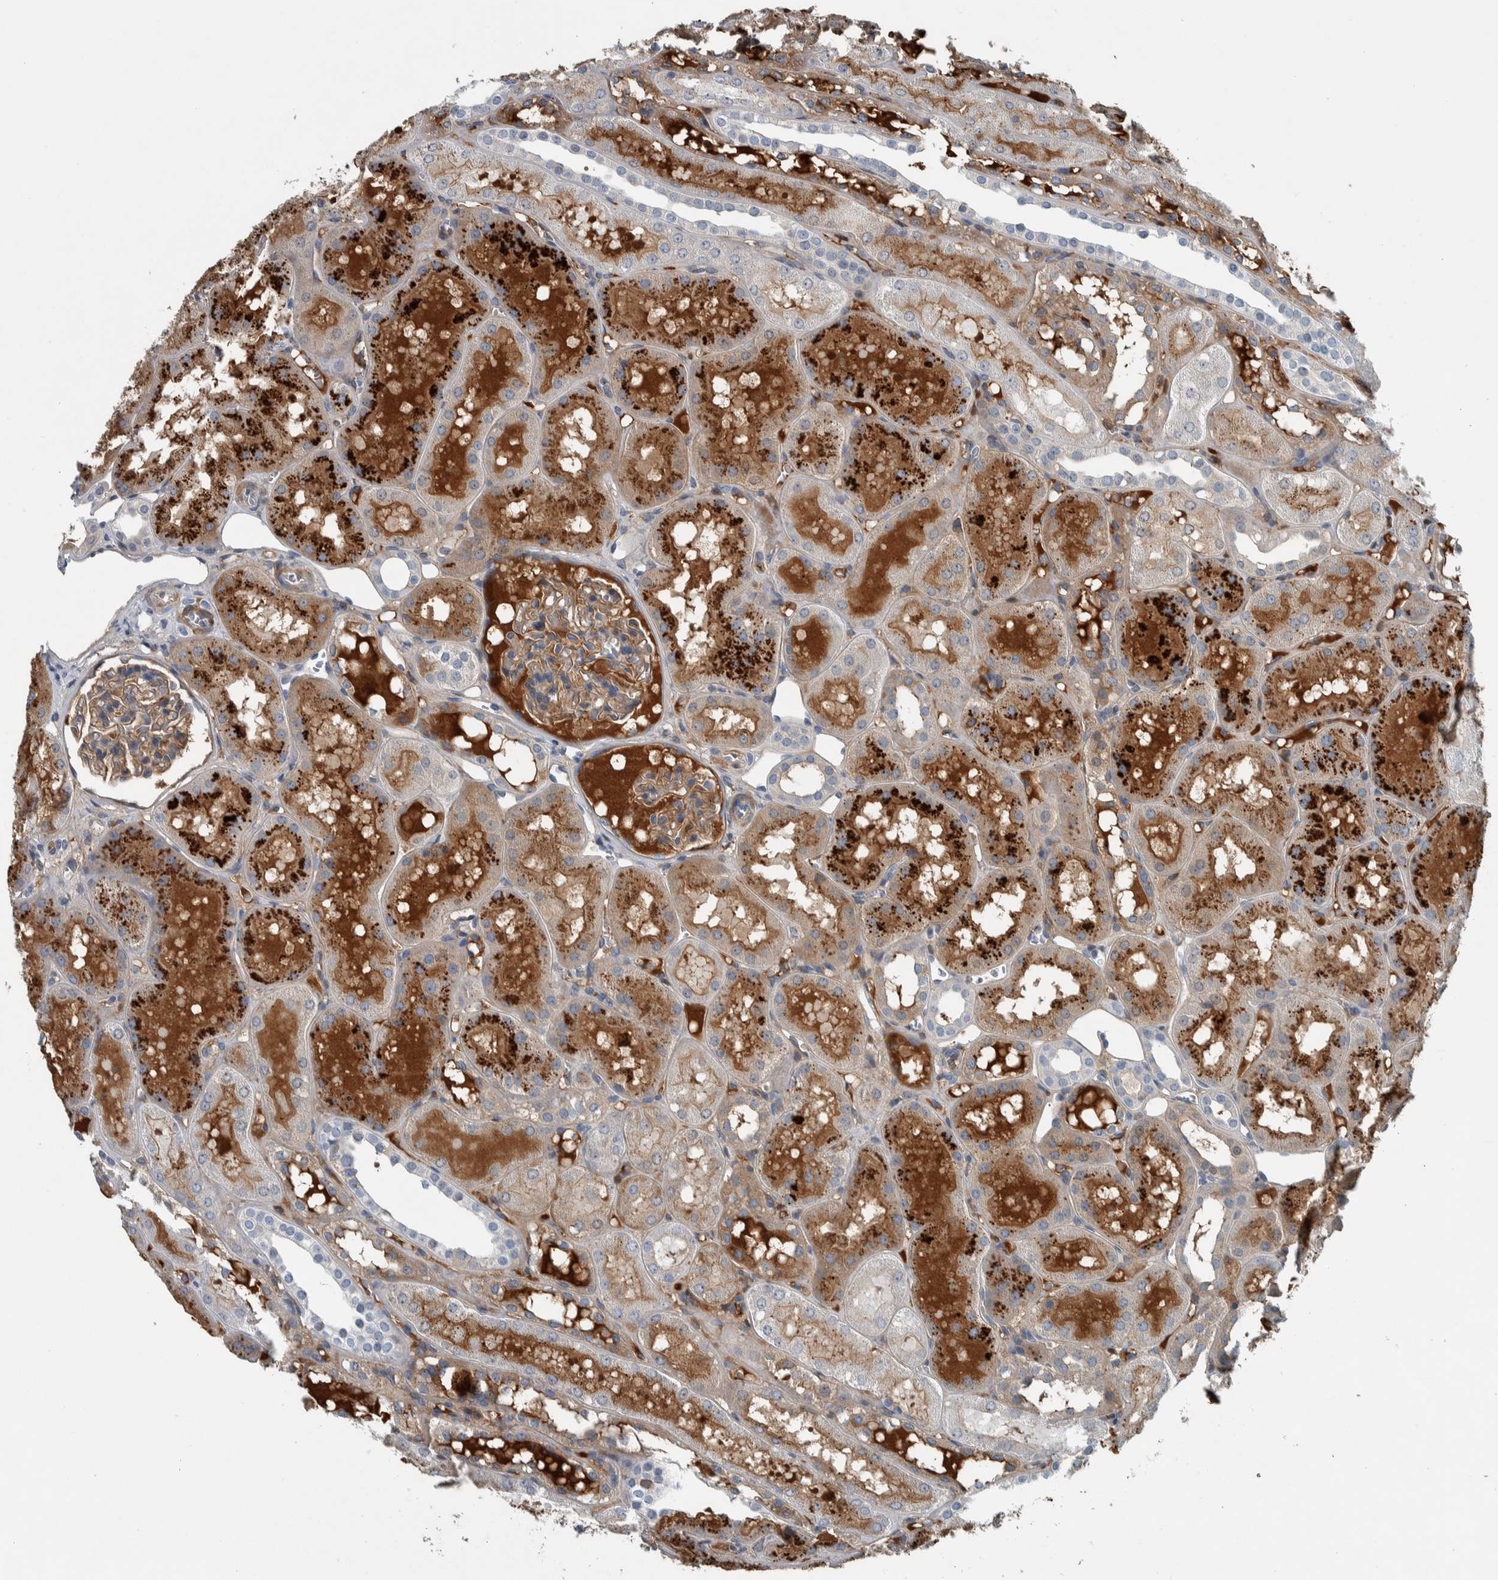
{"staining": {"intensity": "weak", "quantity": ">75%", "location": "cytoplasmic/membranous"}, "tissue": "kidney", "cell_type": "Cells in glomeruli", "image_type": "normal", "snomed": [{"axis": "morphology", "description": "Normal tissue, NOS"}, {"axis": "topography", "description": "Kidney"}, {"axis": "topography", "description": "Urinary bladder"}], "caption": "Protein expression analysis of benign kidney shows weak cytoplasmic/membranous staining in about >75% of cells in glomeruli.", "gene": "SERPINC1", "patient": {"sex": "male", "age": 16}}